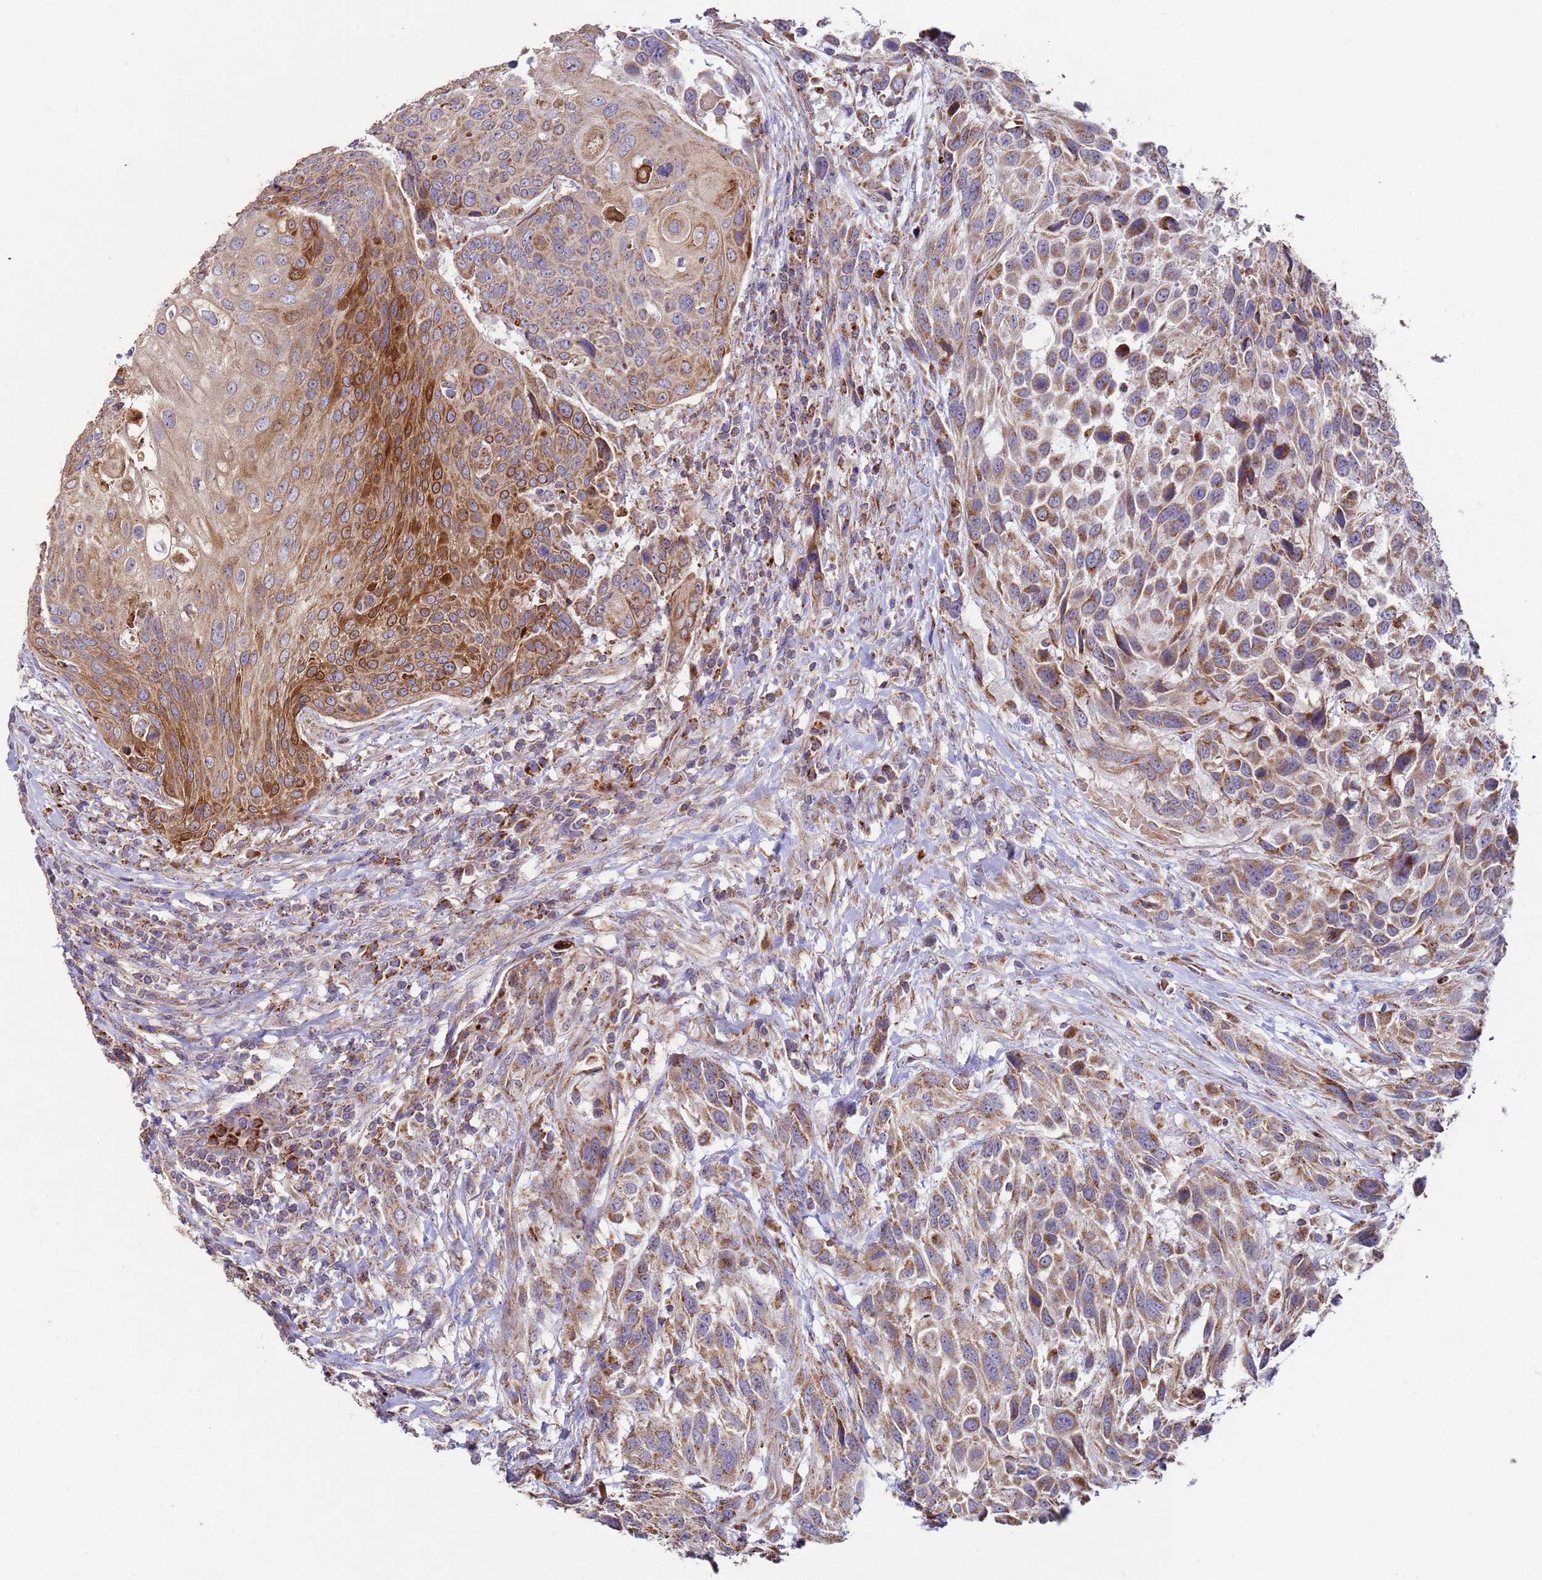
{"staining": {"intensity": "moderate", "quantity": ">75%", "location": "cytoplasmic/membranous"}, "tissue": "urothelial cancer", "cell_type": "Tumor cells", "image_type": "cancer", "snomed": [{"axis": "morphology", "description": "Urothelial carcinoma, High grade"}, {"axis": "topography", "description": "Urinary bladder"}], "caption": "Human high-grade urothelial carcinoma stained for a protein (brown) reveals moderate cytoplasmic/membranous positive positivity in approximately >75% of tumor cells.", "gene": "FBXO33", "patient": {"sex": "female", "age": 70}}